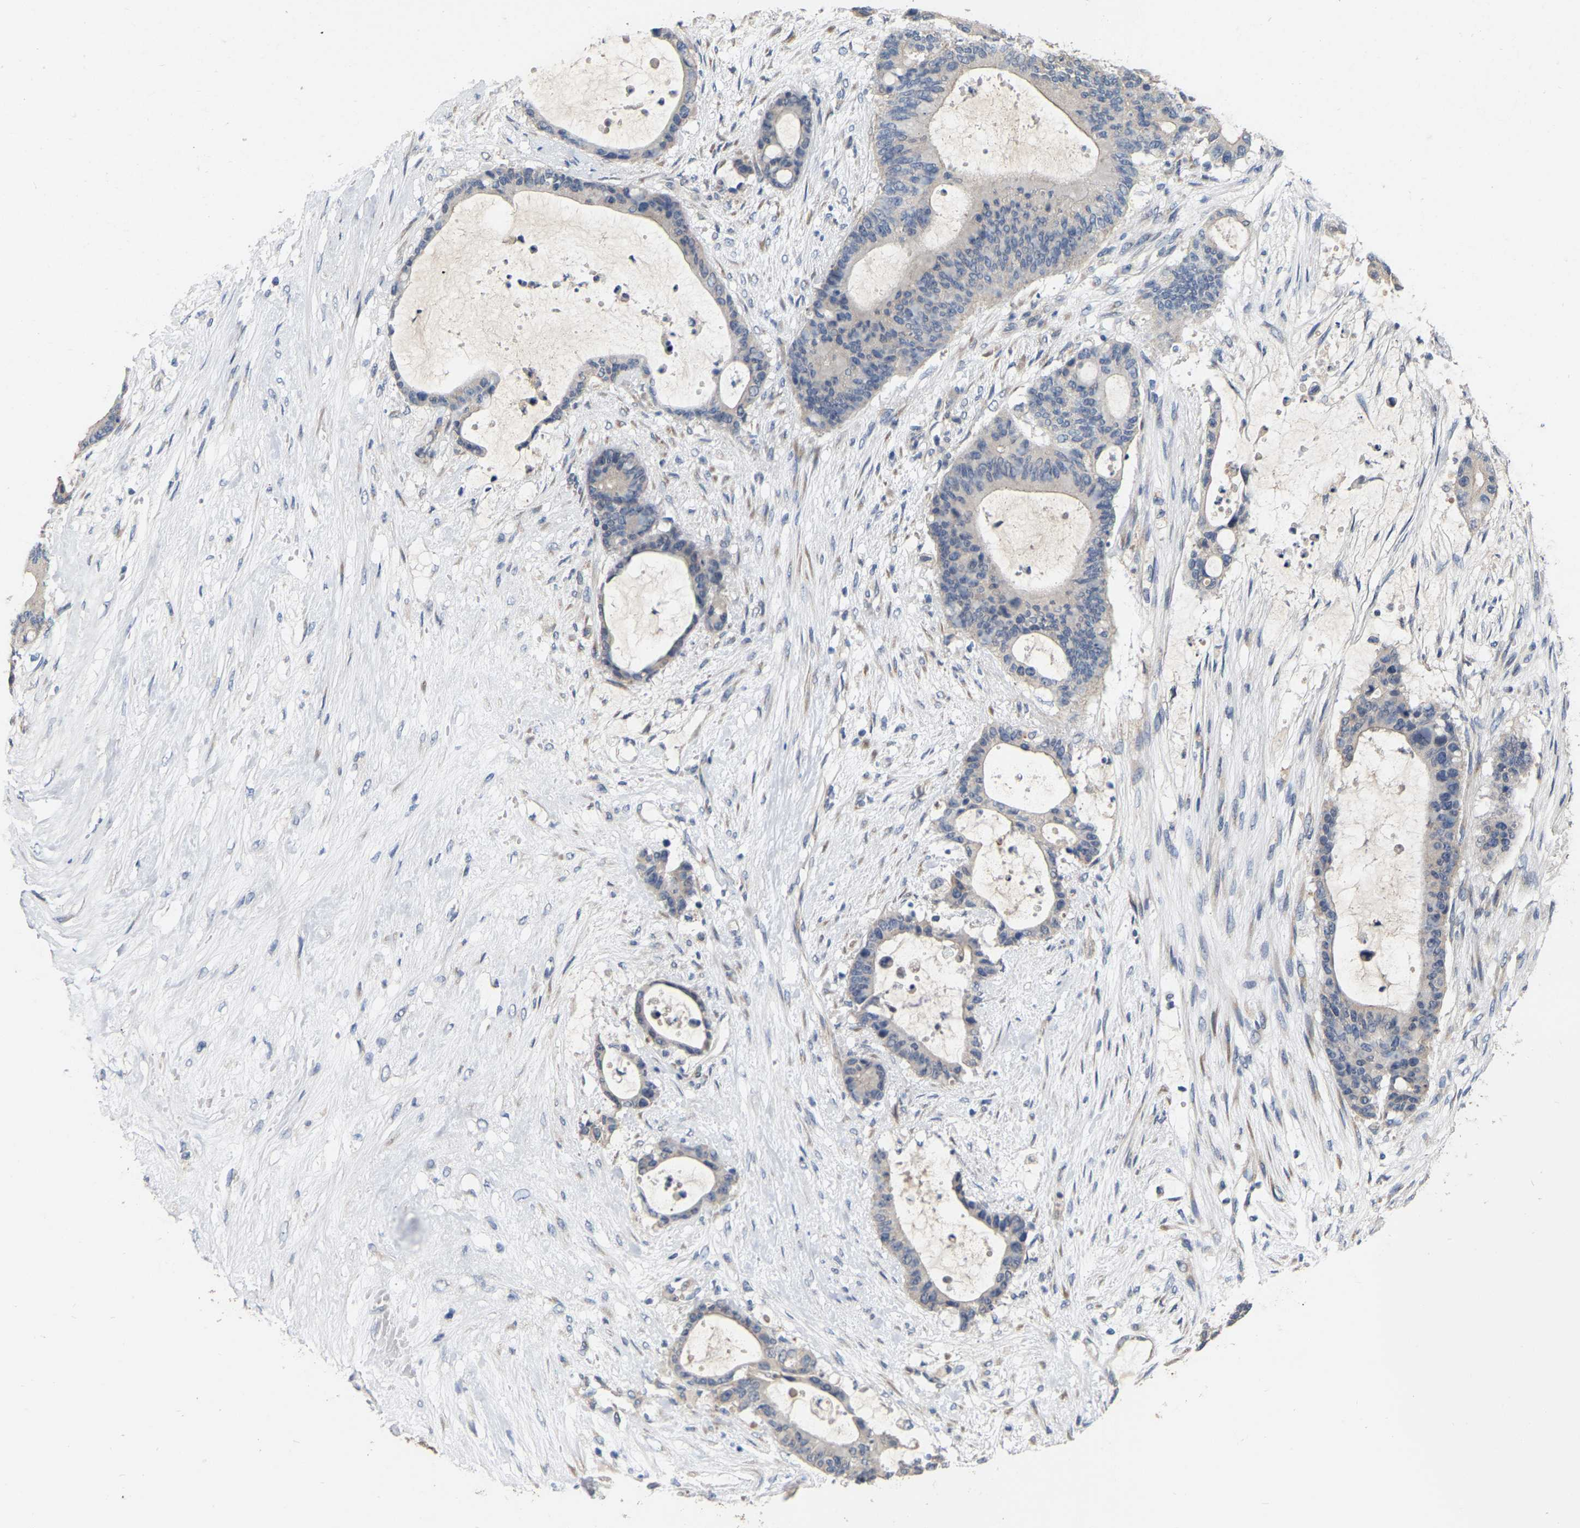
{"staining": {"intensity": "weak", "quantity": "<25%", "location": "cytoplasmic/membranous"}, "tissue": "liver cancer", "cell_type": "Tumor cells", "image_type": "cancer", "snomed": [{"axis": "morphology", "description": "Cholangiocarcinoma"}, {"axis": "topography", "description": "Liver"}], "caption": "Tumor cells show no significant staining in liver cholangiocarcinoma.", "gene": "SSH1", "patient": {"sex": "female", "age": 73}}